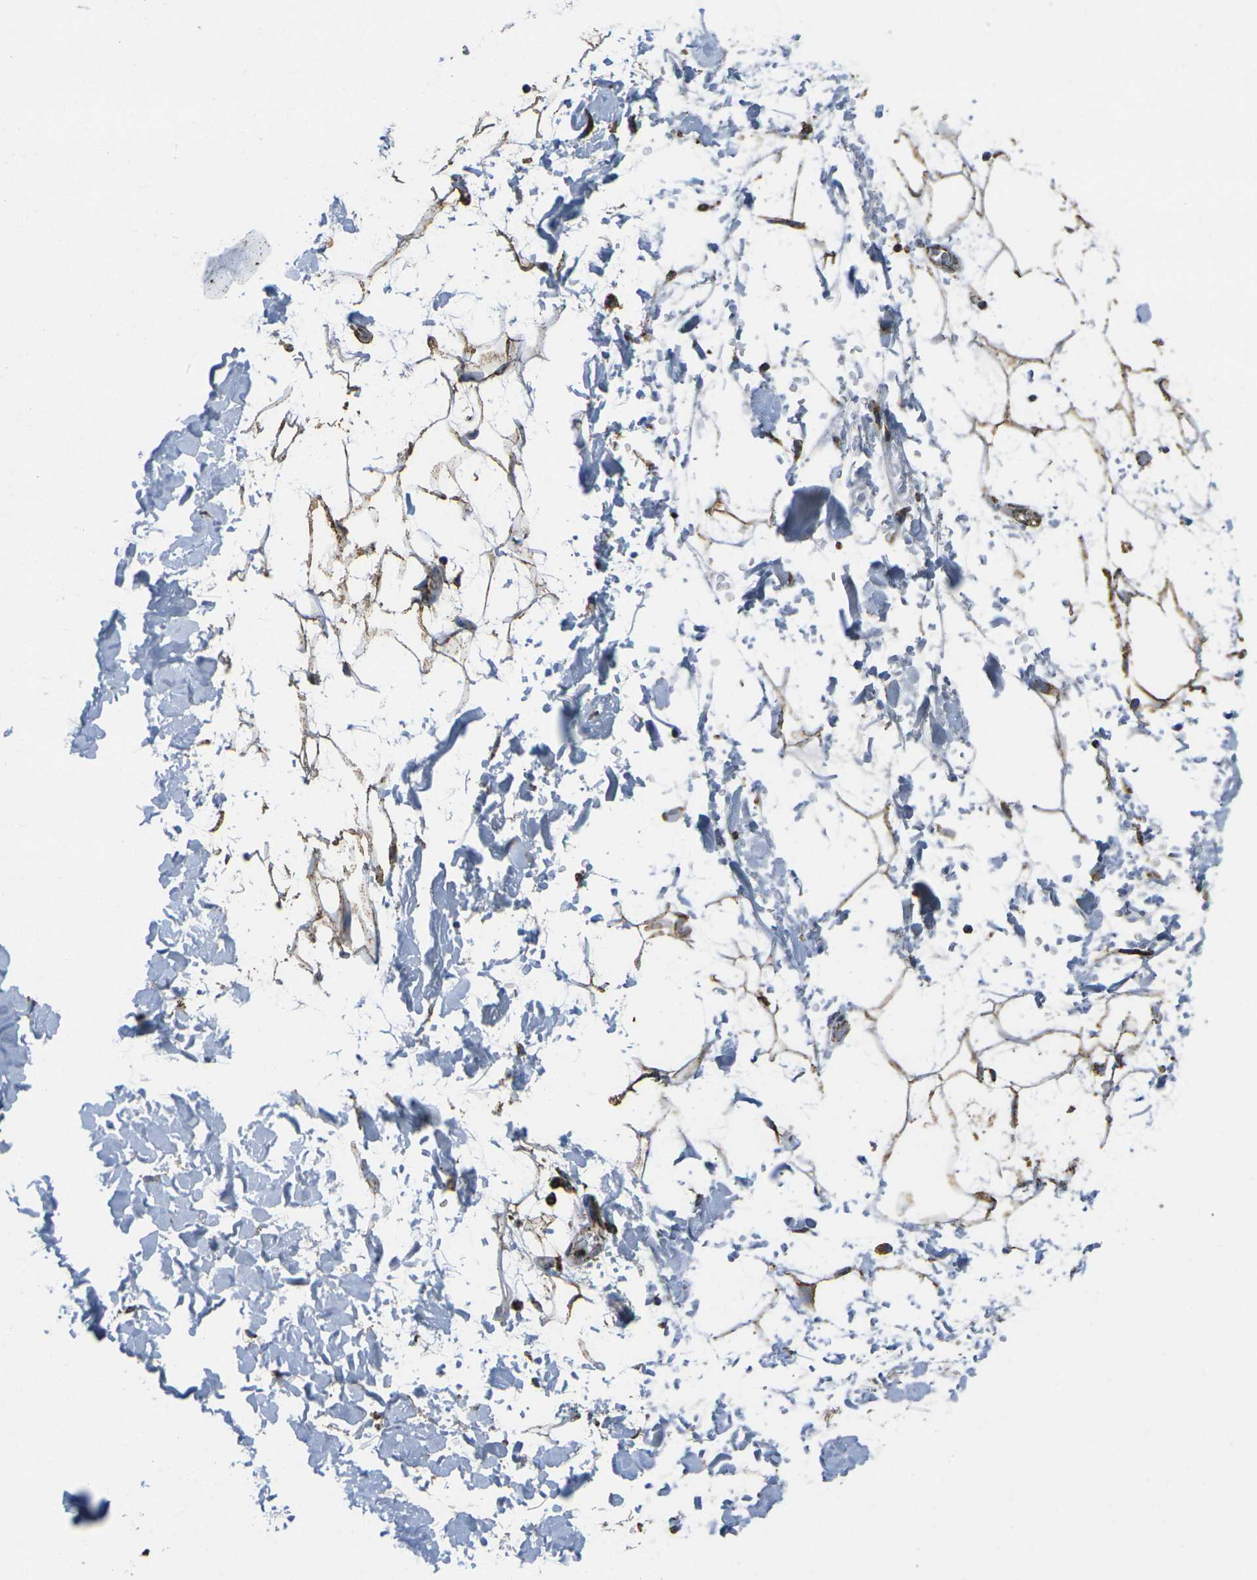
{"staining": {"intensity": "moderate", "quantity": ">75%", "location": "cytoplasmic/membranous"}, "tissue": "adipose tissue", "cell_type": "Adipocytes", "image_type": "normal", "snomed": [{"axis": "morphology", "description": "Normal tissue, NOS"}, {"axis": "topography", "description": "Soft tissue"}], "caption": "Protein expression analysis of normal human adipose tissue reveals moderate cytoplasmic/membranous expression in approximately >75% of adipocytes. (brown staining indicates protein expression, while blue staining denotes nuclei).", "gene": "KLHL5", "patient": {"sex": "male", "age": 72}}